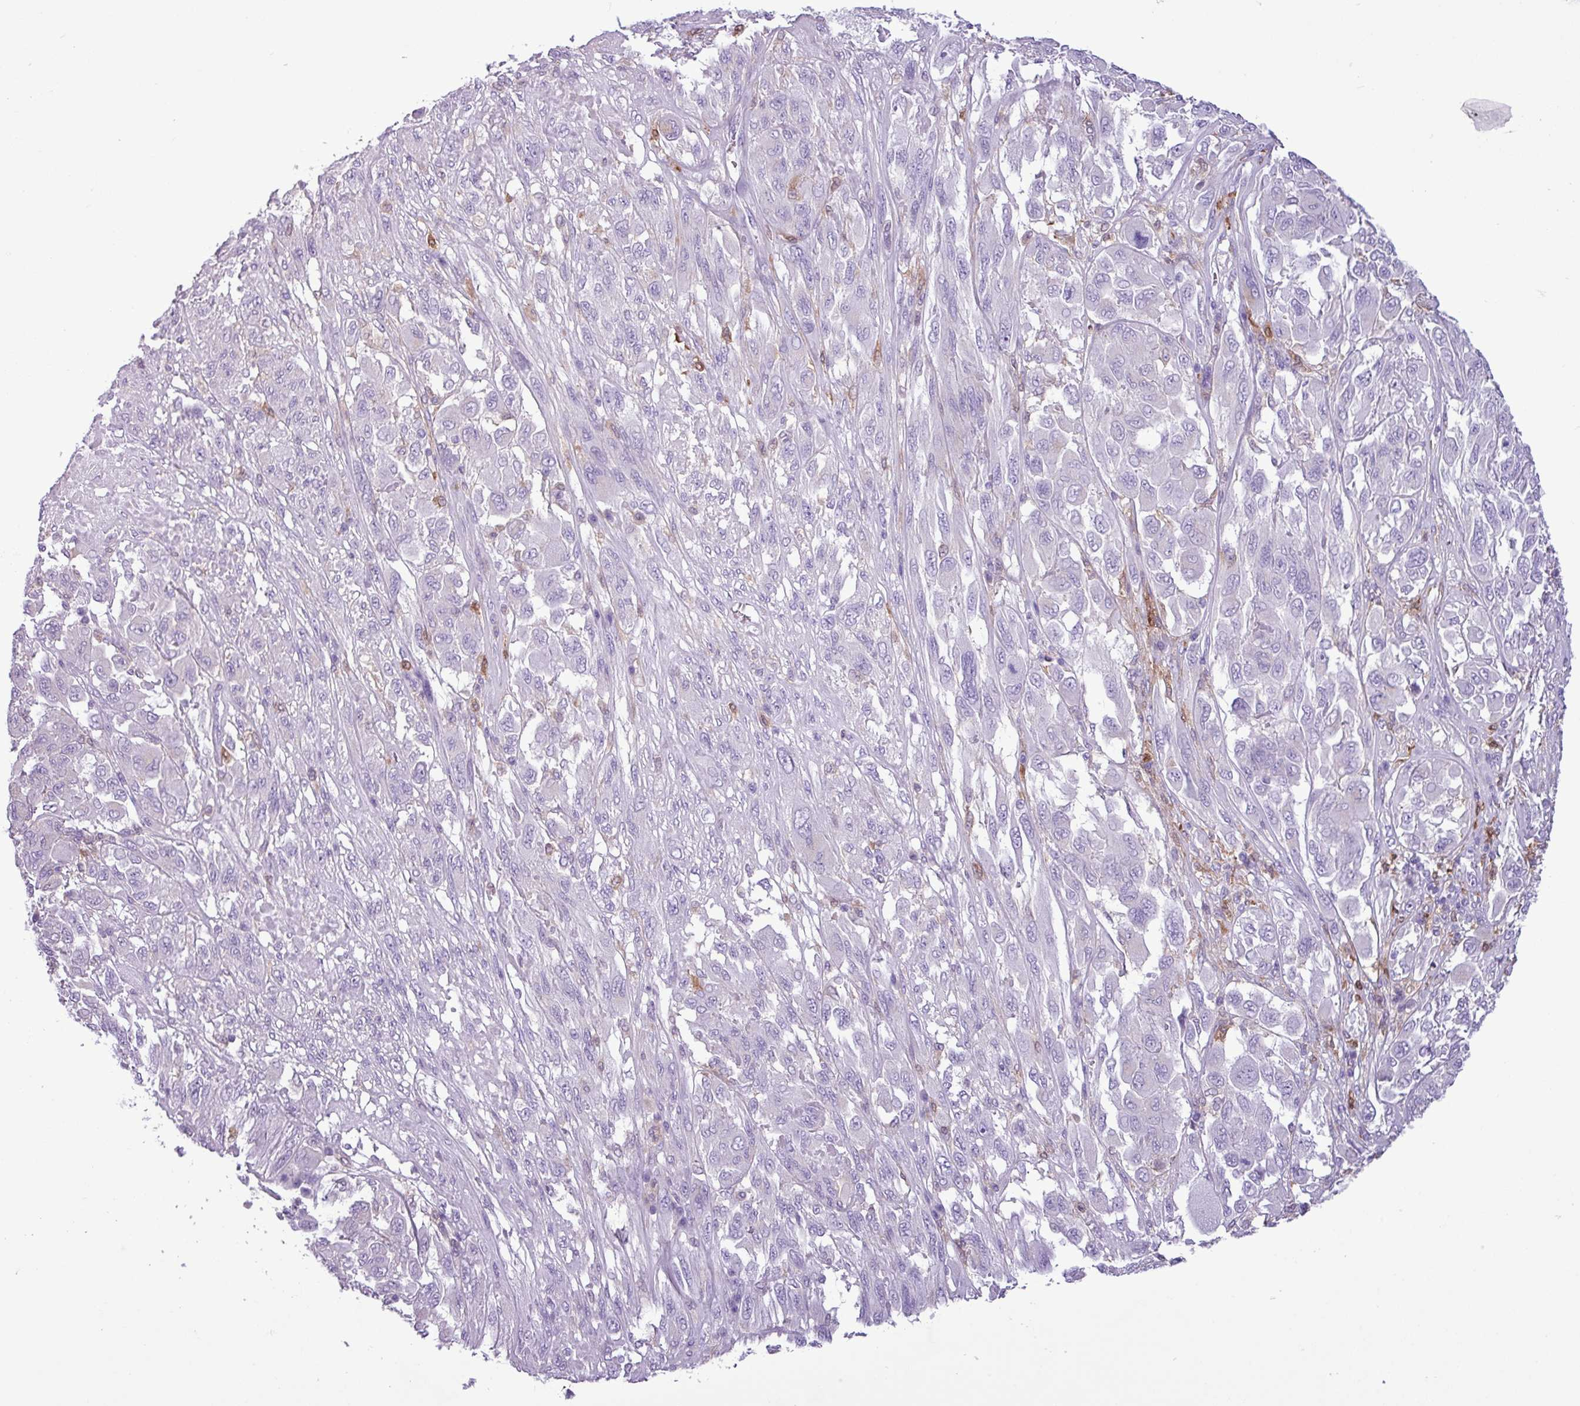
{"staining": {"intensity": "negative", "quantity": "none", "location": "none"}, "tissue": "melanoma", "cell_type": "Tumor cells", "image_type": "cancer", "snomed": [{"axis": "morphology", "description": "Malignant melanoma, NOS"}, {"axis": "topography", "description": "Skin"}], "caption": "Immunohistochemistry image of neoplastic tissue: malignant melanoma stained with DAB shows no significant protein positivity in tumor cells.", "gene": "TMEM200C", "patient": {"sex": "female", "age": 91}}